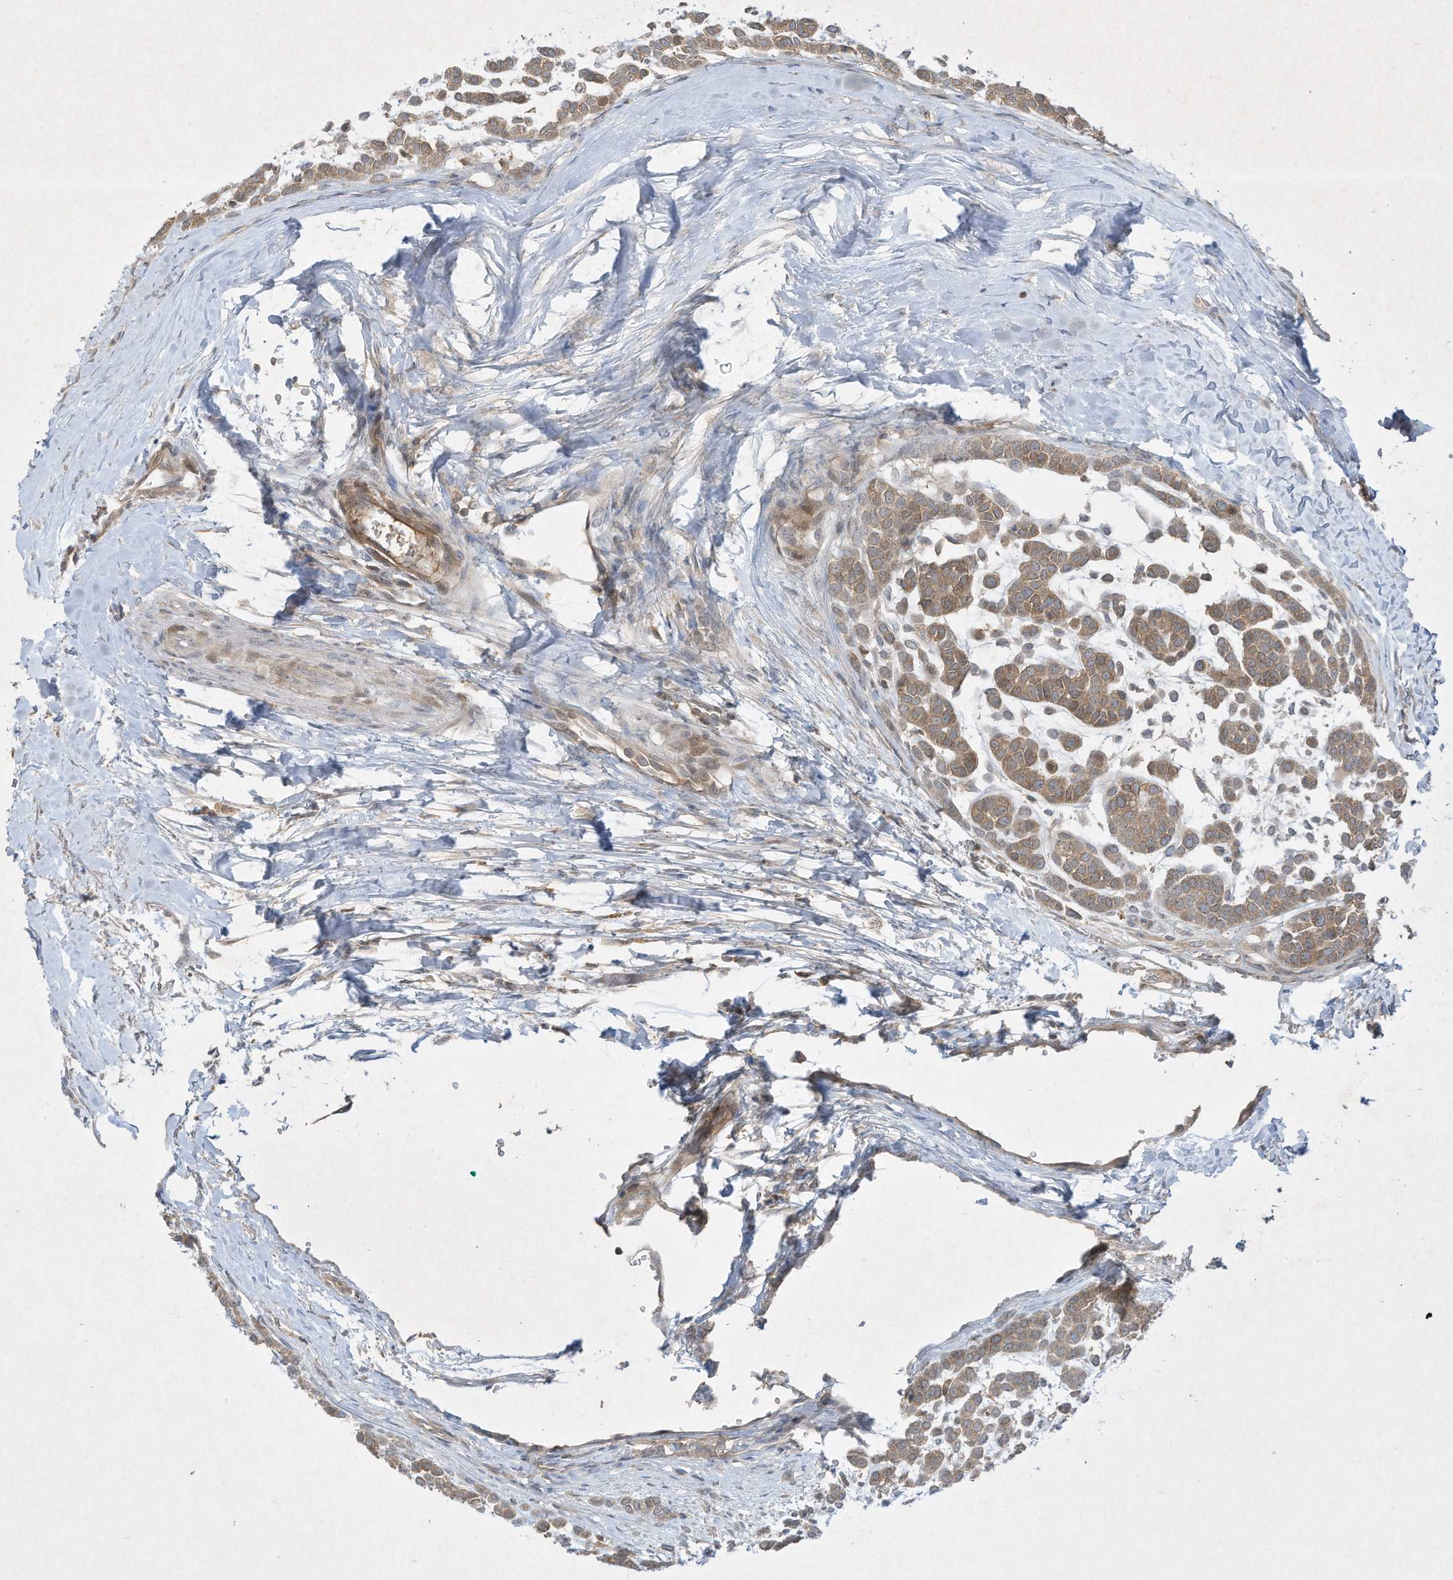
{"staining": {"intensity": "weak", "quantity": ">75%", "location": "cytoplasmic/membranous"}, "tissue": "head and neck cancer", "cell_type": "Tumor cells", "image_type": "cancer", "snomed": [{"axis": "morphology", "description": "Adenocarcinoma, NOS"}, {"axis": "morphology", "description": "Adenoma, NOS"}, {"axis": "topography", "description": "Head-Neck"}], "caption": "Immunohistochemistry (IHC) image of neoplastic tissue: adenocarcinoma (head and neck) stained using immunohistochemistry (IHC) displays low levels of weak protein expression localized specifically in the cytoplasmic/membranous of tumor cells, appearing as a cytoplasmic/membranous brown color.", "gene": "FETUB", "patient": {"sex": "female", "age": 55}}